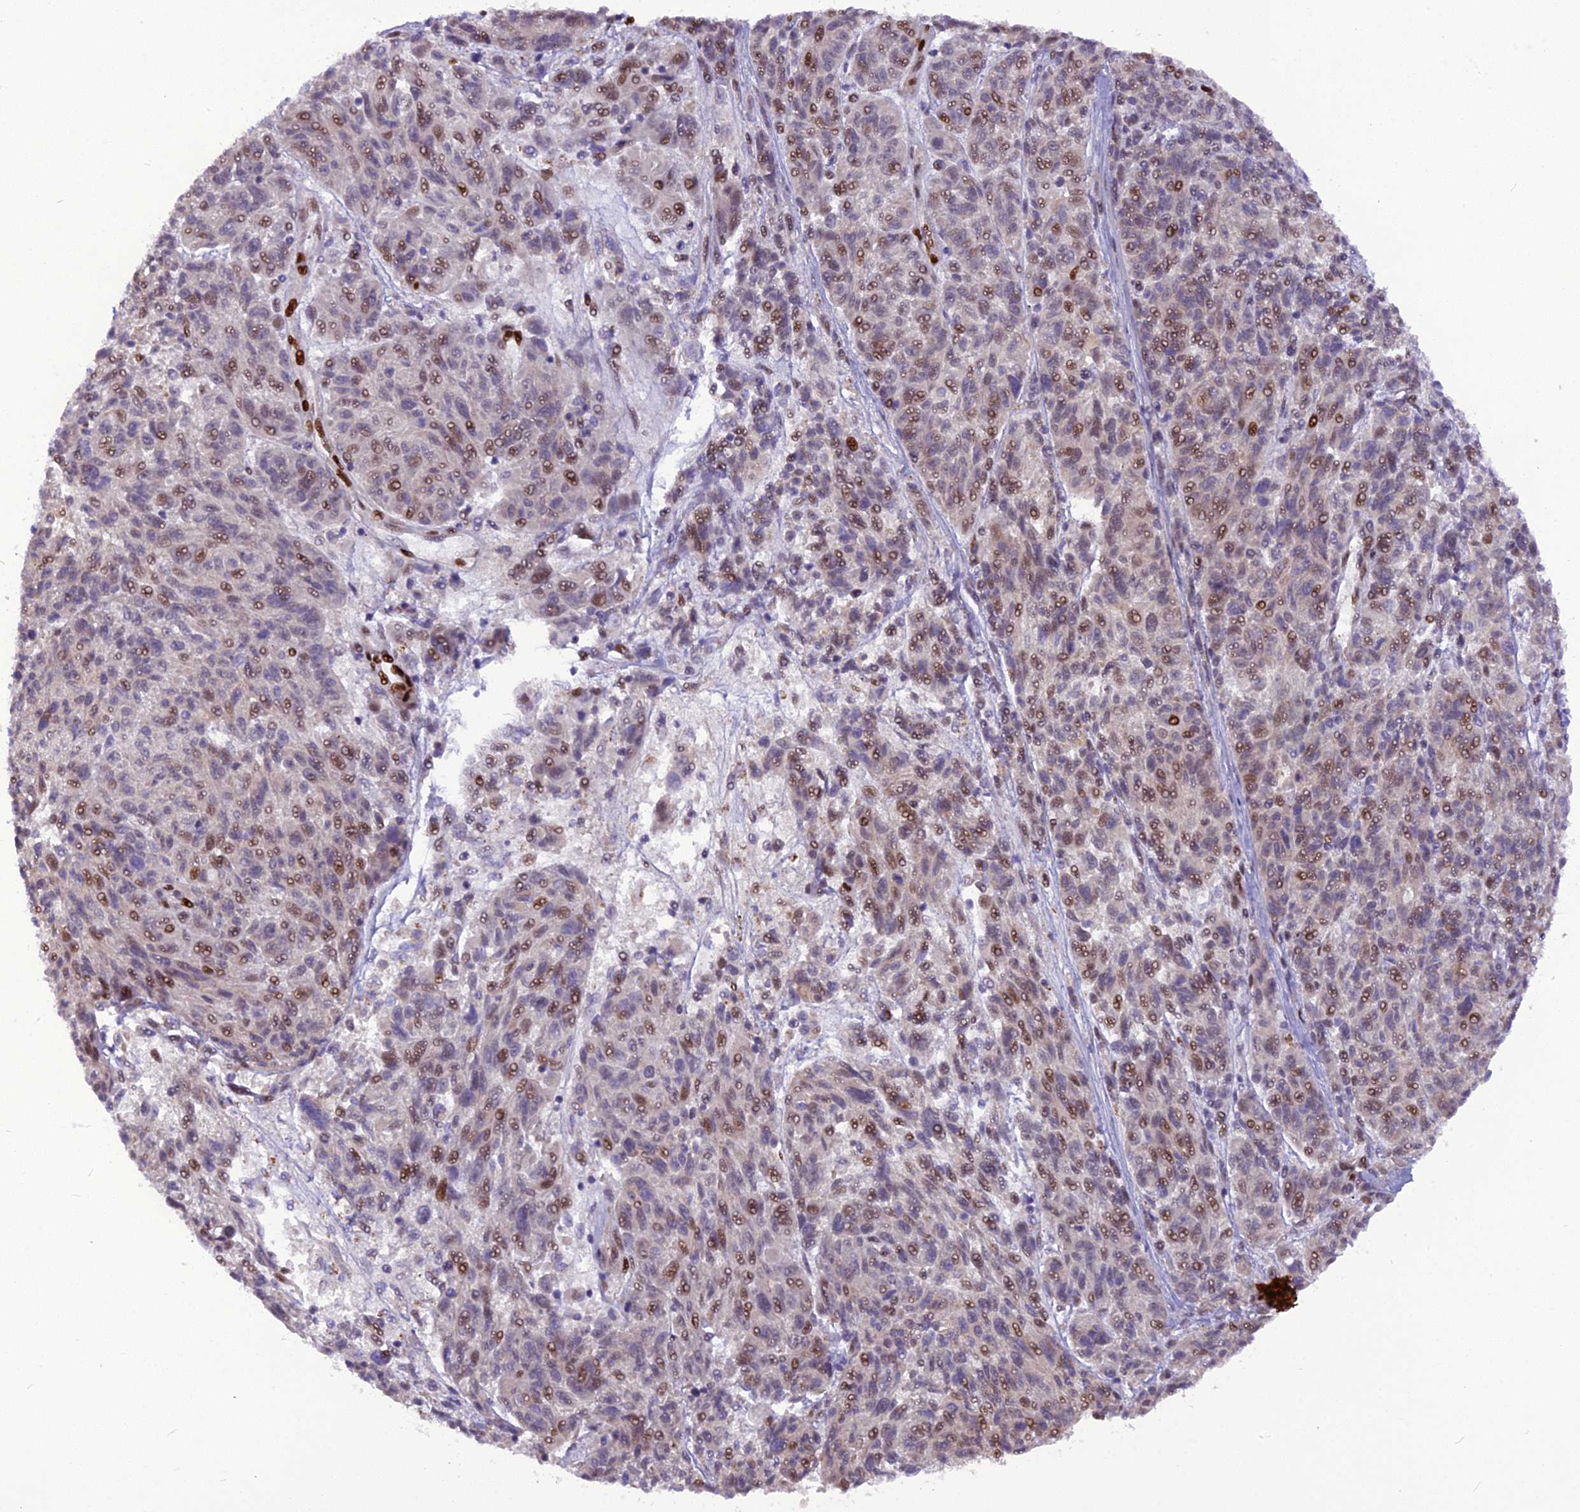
{"staining": {"intensity": "moderate", "quantity": "25%-75%", "location": "nuclear"}, "tissue": "melanoma", "cell_type": "Tumor cells", "image_type": "cancer", "snomed": [{"axis": "morphology", "description": "Malignant melanoma, NOS"}, {"axis": "topography", "description": "Skin"}], "caption": "Immunohistochemistry staining of malignant melanoma, which demonstrates medium levels of moderate nuclear expression in about 25%-75% of tumor cells indicating moderate nuclear protein positivity. The staining was performed using DAB (brown) for protein detection and nuclei were counterstained in hematoxylin (blue).", "gene": "MICALL1", "patient": {"sex": "male", "age": 53}}